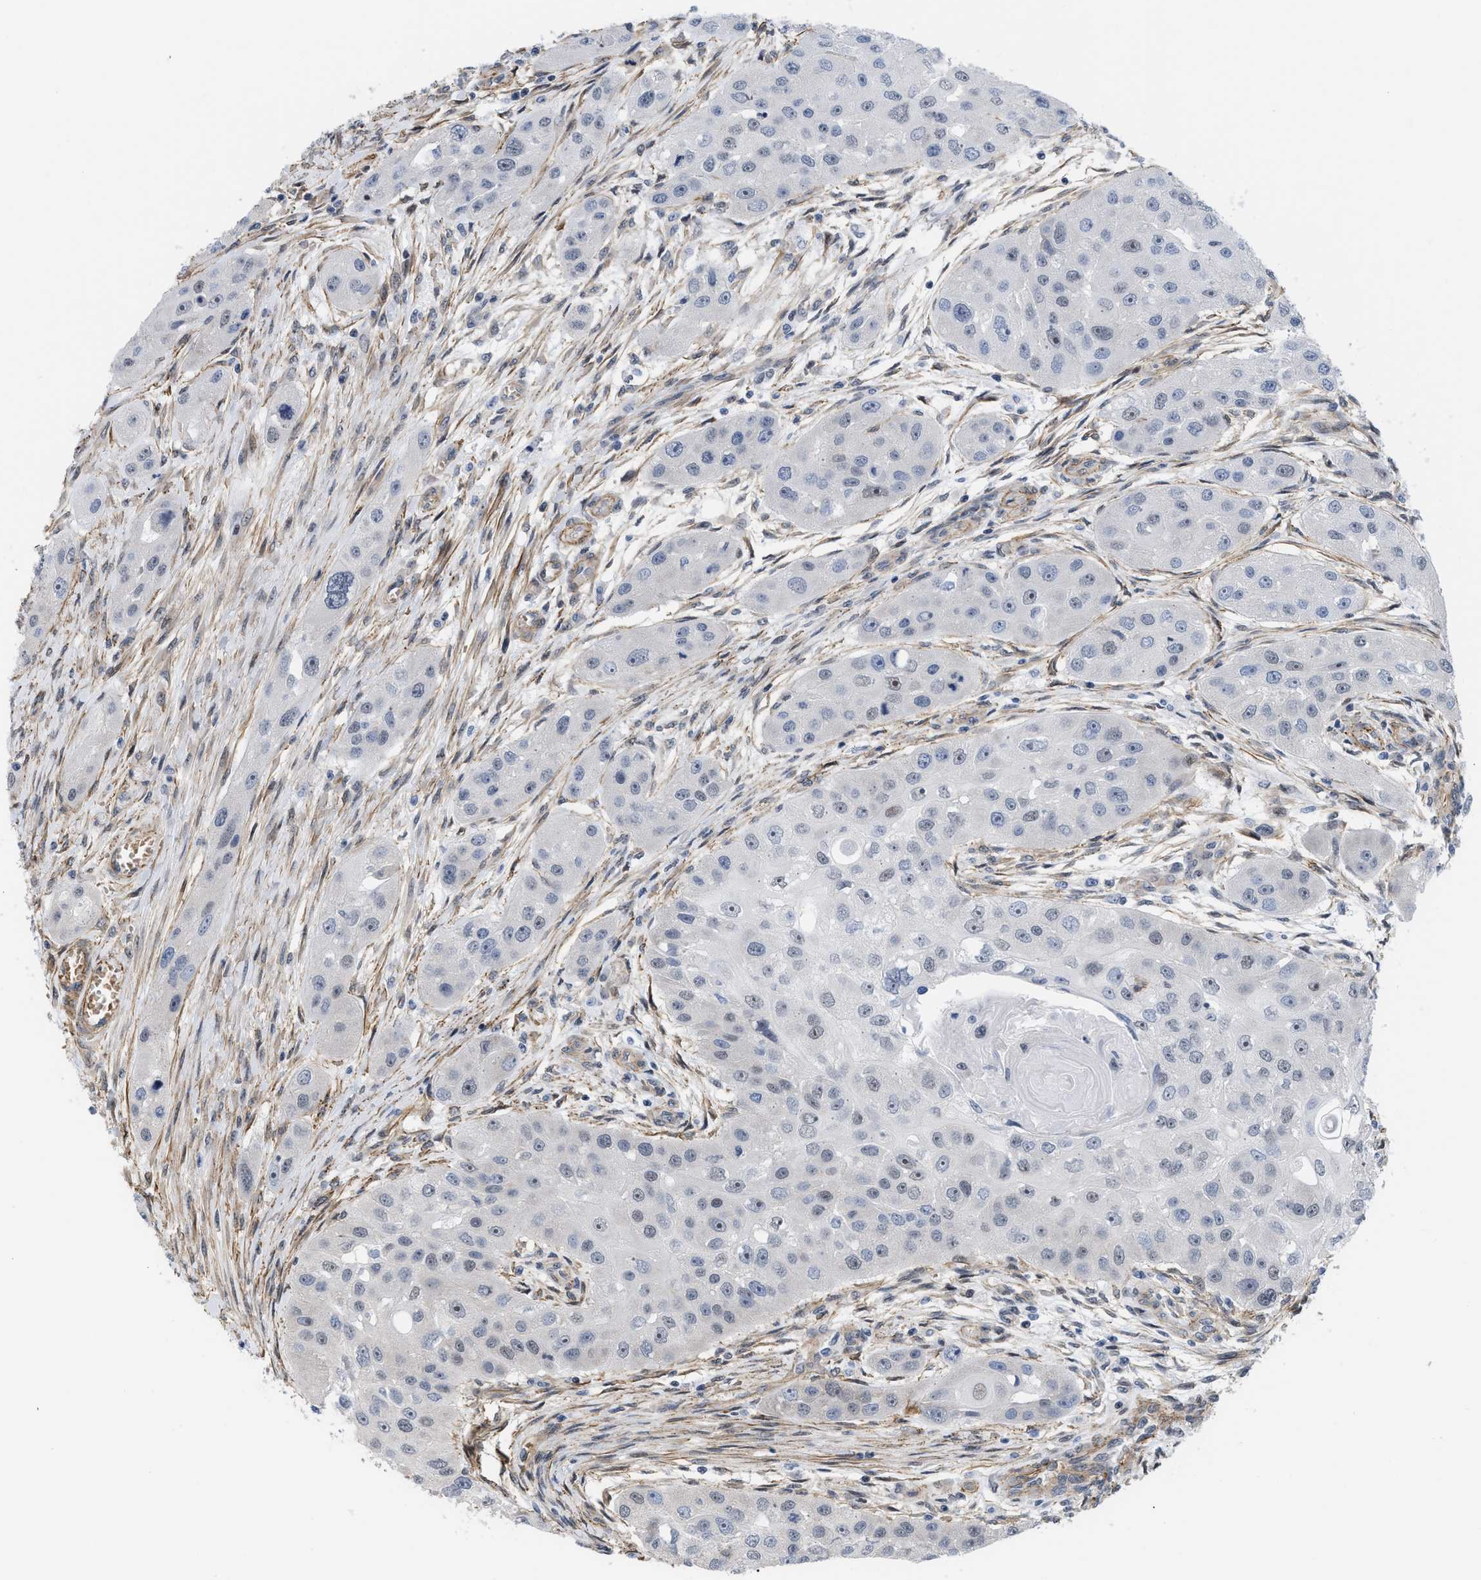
{"staining": {"intensity": "negative", "quantity": "none", "location": "none"}, "tissue": "head and neck cancer", "cell_type": "Tumor cells", "image_type": "cancer", "snomed": [{"axis": "morphology", "description": "Normal tissue, NOS"}, {"axis": "morphology", "description": "Squamous cell carcinoma, NOS"}, {"axis": "topography", "description": "Skeletal muscle"}, {"axis": "topography", "description": "Head-Neck"}], "caption": "Tumor cells are negative for brown protein staining in head and neck cancer. (Brightfield microscopy of DAB IHC at high magnification).", "gene": "GPRASP2", "patient": {"sex": "male", "age": 51}}